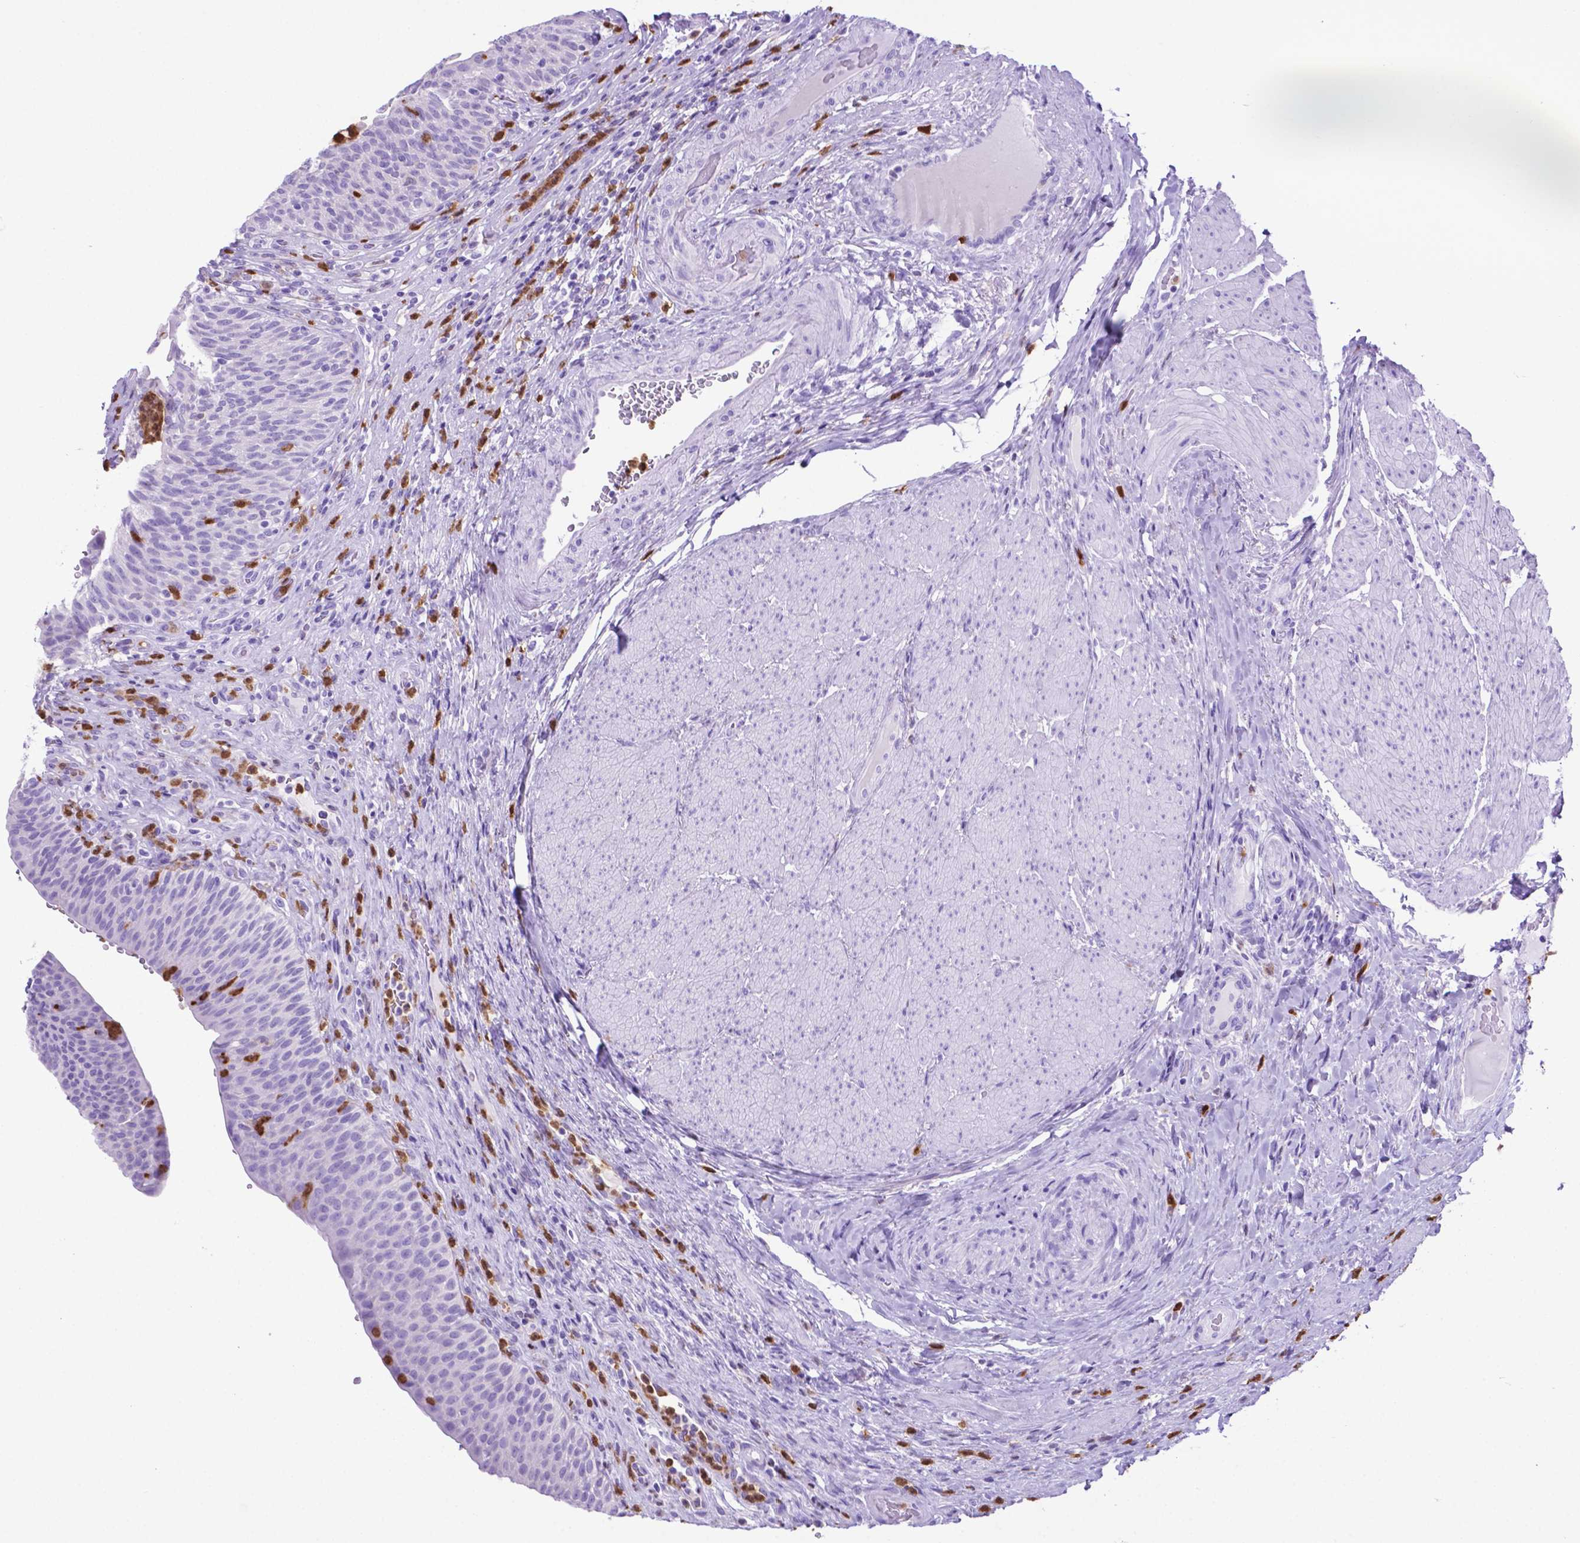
{"staining": {"intensity": "negative", "quantity": "none", "location": "none"}, "tissue": "urinary bladder", "cell_type": "Urothelial cells", "image_type": "normal", "snomed": [{"axis": "morphology", "description": "Normal tissue, NOS"}, {"axis": "topography", "description": "Urinary bladder"}, {"axis": "topography", "description": "Peripheral nerve tissue"}], "caption": "This is a micrograph of immunohistochemistry staining of normal urinary bladder, which shows no expression in urothelial cells. (Stains: DAB (3,3'-diaminobenzidine) immunohistochemistry (IHC) with hematoxylin counter stain, Microscopy: brightfield microscopy at high magnification).", "gene": "LZTR1", "patient": {"sex": "male", "age": 66}}